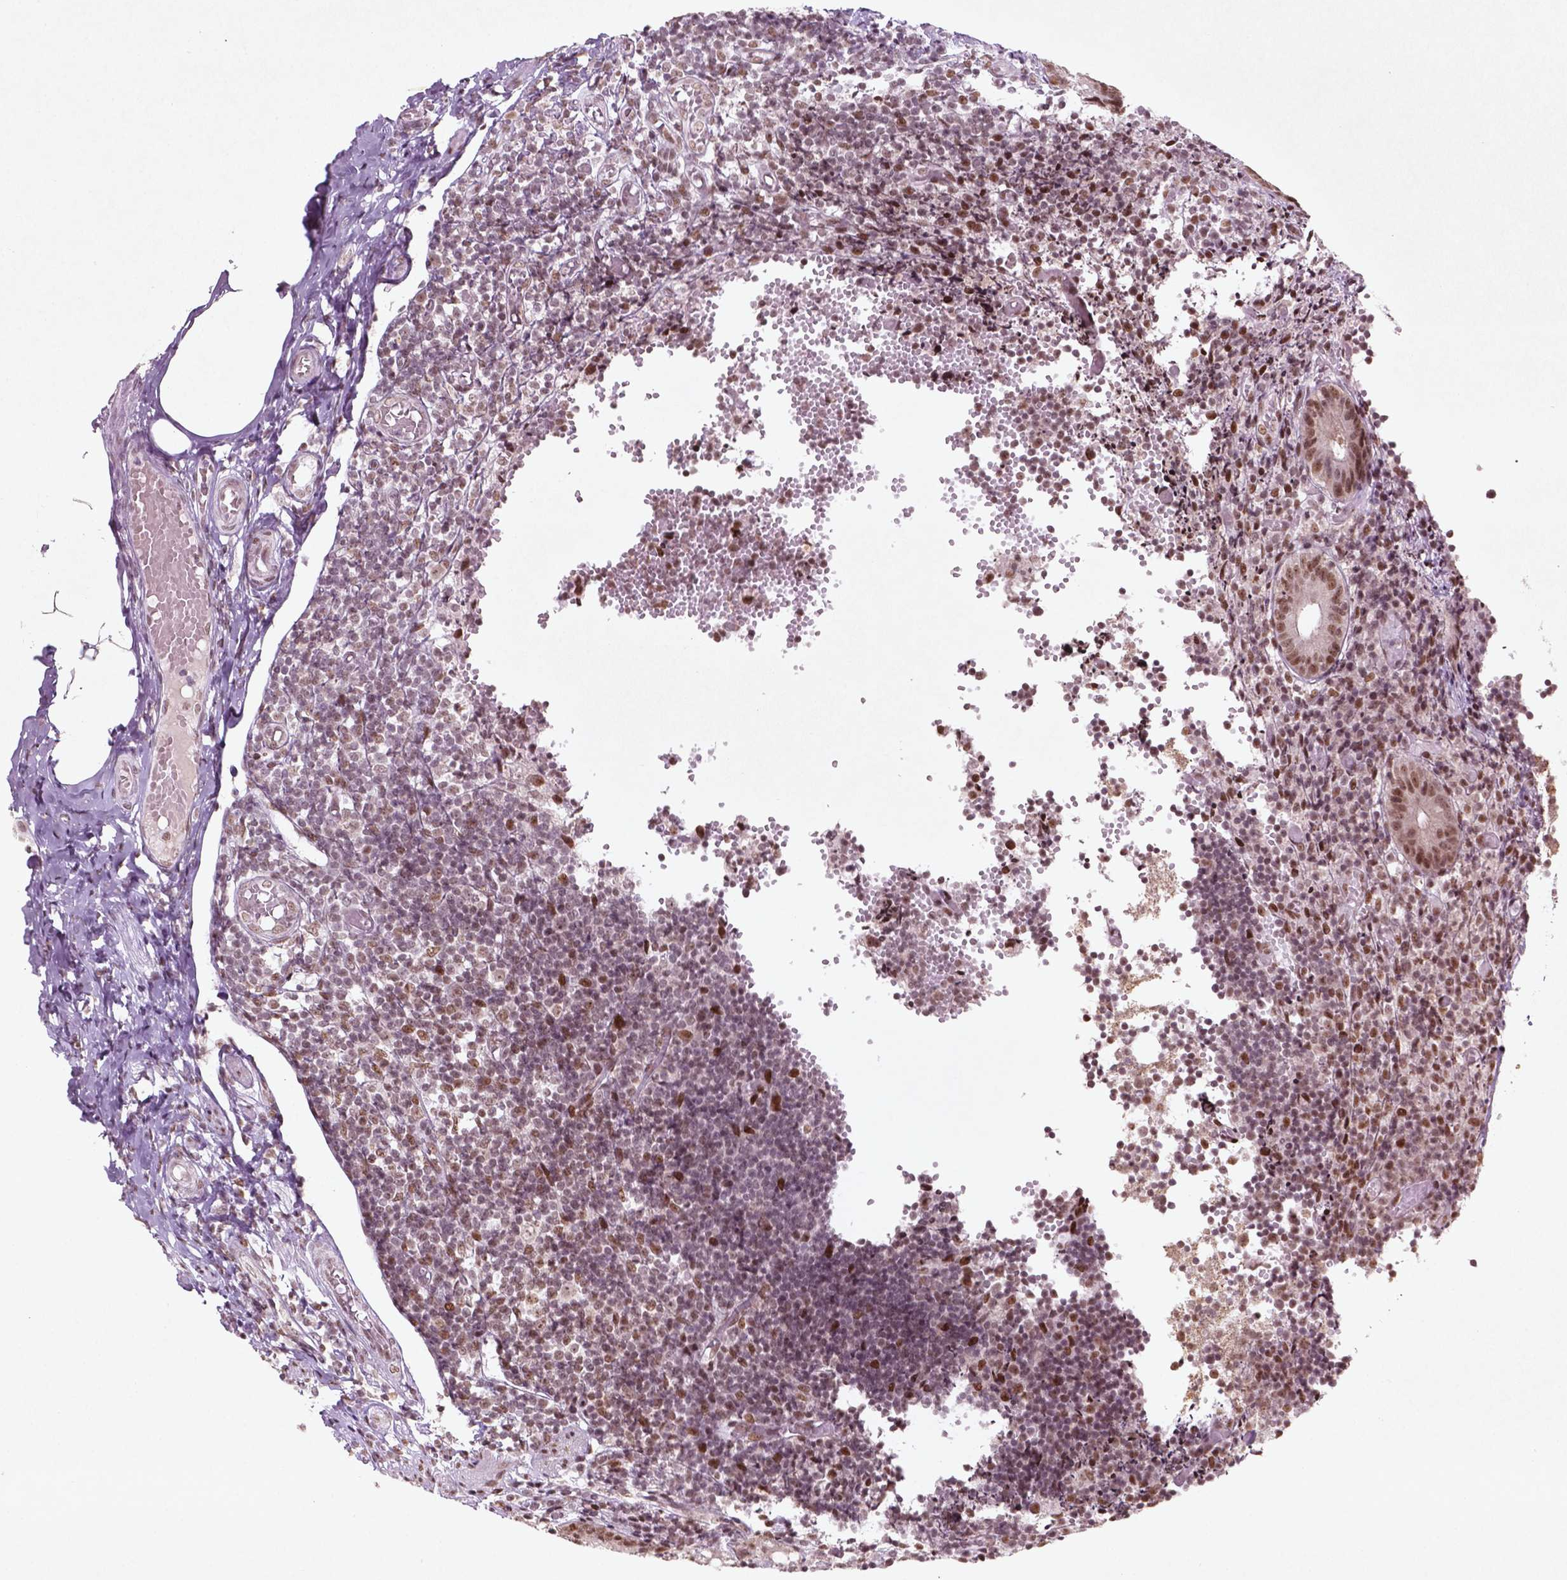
{"staining": {"intensity": "moderate", "quantity": ">75%", "location": "nuclear"}, "tissue": "appendix", "cell_type": "Glandular cells", "image_type": "normal", "snomed": [{"axis": "morphology", "description": "Normal tissue, NOS"}, {"axis": "topography", "description": "Appendix"}], "caption": "Moderate nuclear expression is seen in about >75% of glandular cells in normal appendix. The protein of interest is stained brown, and the nuclei are stained in blue (DAB IHC with brightfield microscopy, high magnification).", "gene": "HMG20B", "patient": {"sex": "female", "age": 32}}